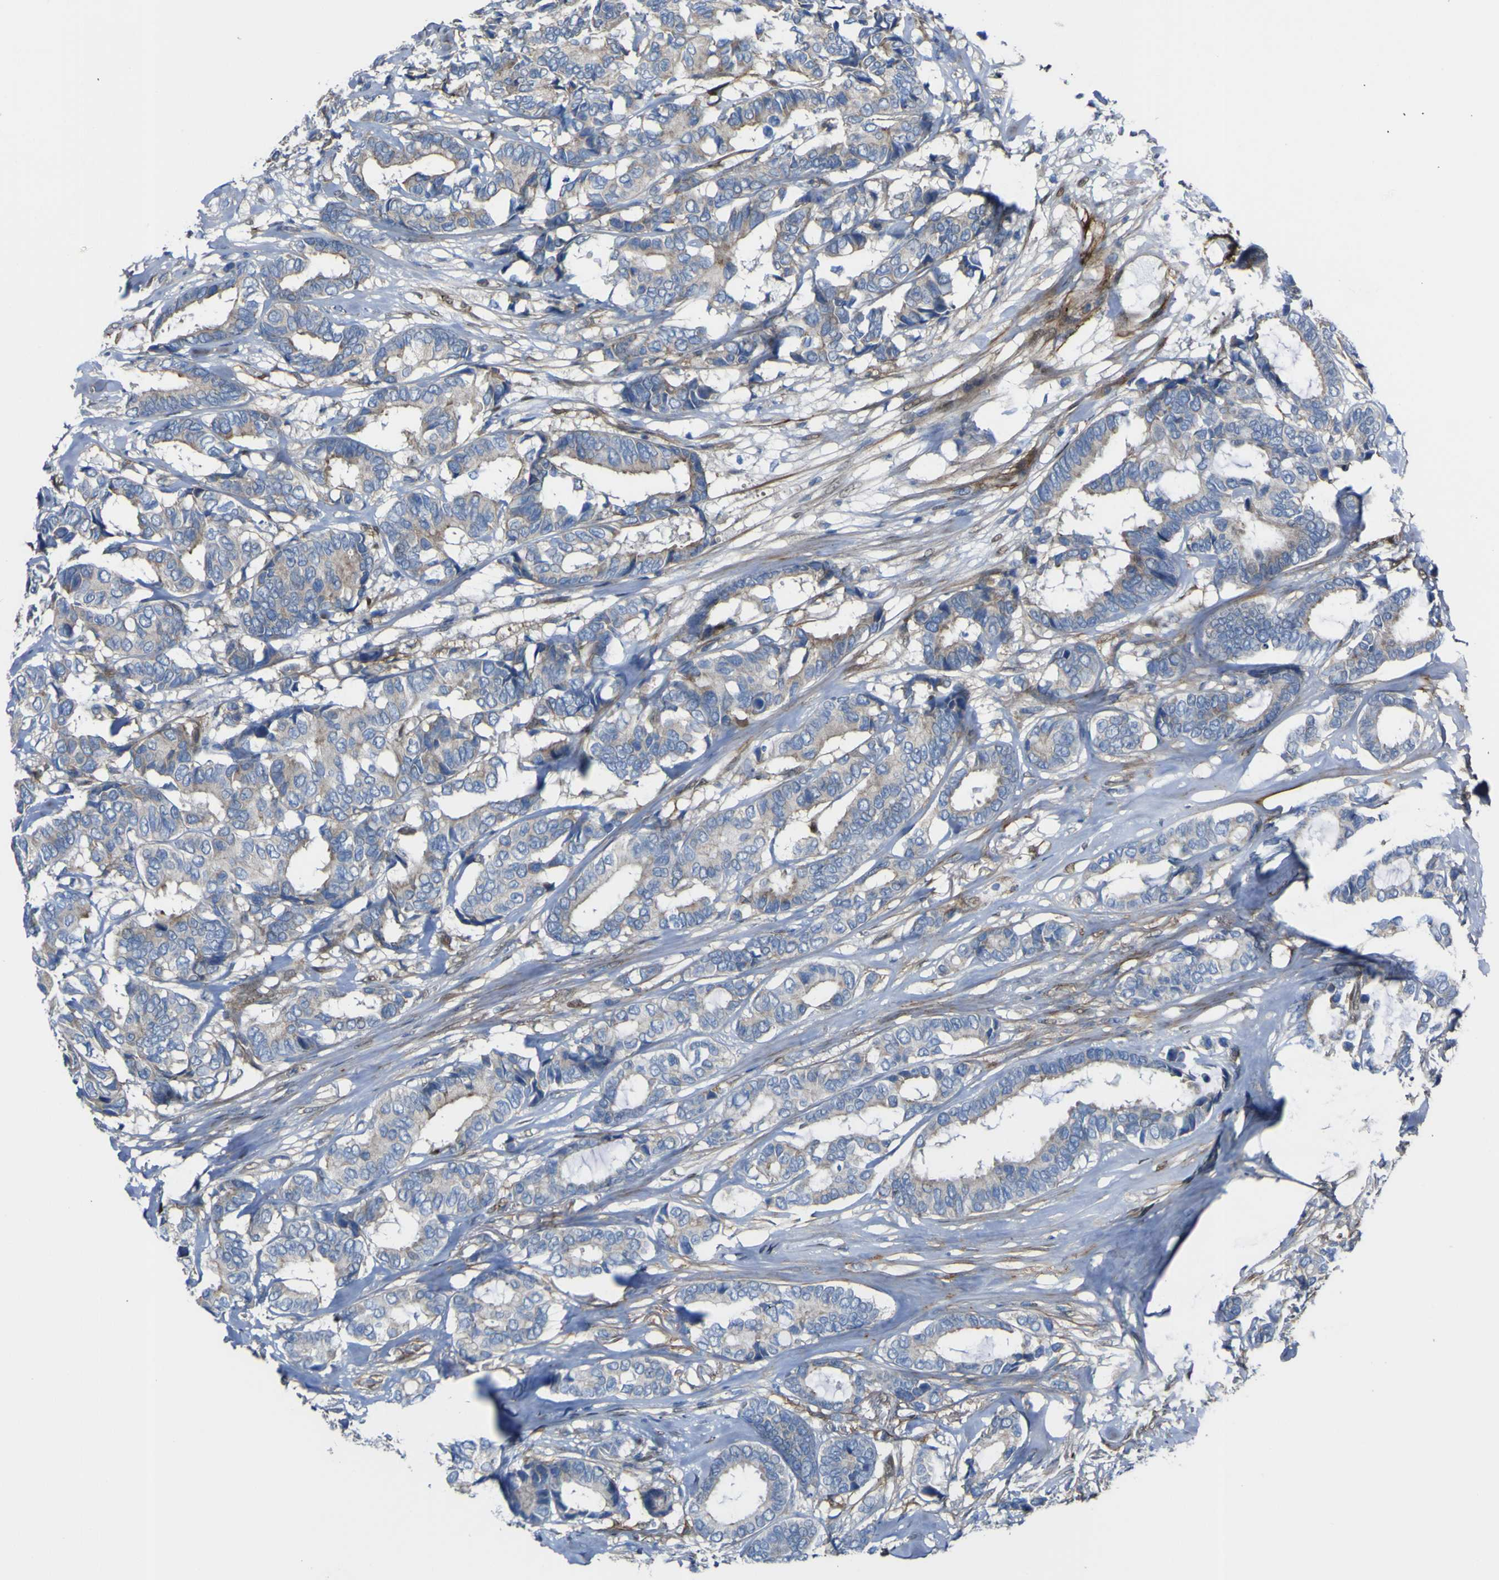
{"staining": {"intensity": "negative", "quantity": "none", "location": "none"}, "tissue": "breast cancer", "cell_type": "Tumor cells", "image_type": "cancer", "snomed": [{"axis": "morphology", "description": "Duct carcinoma"}, {"axis": "topography", "description": "Breast"}], "caption": "IHC photomicrograph of neoplastic tissue: human breast cancer (invasive ductal carcinoma) stained with DAB demonstrates no significant protein staining in tumor cells.", "gene": "LRRN1", "patient": {"sex": "female", "age": 87}}